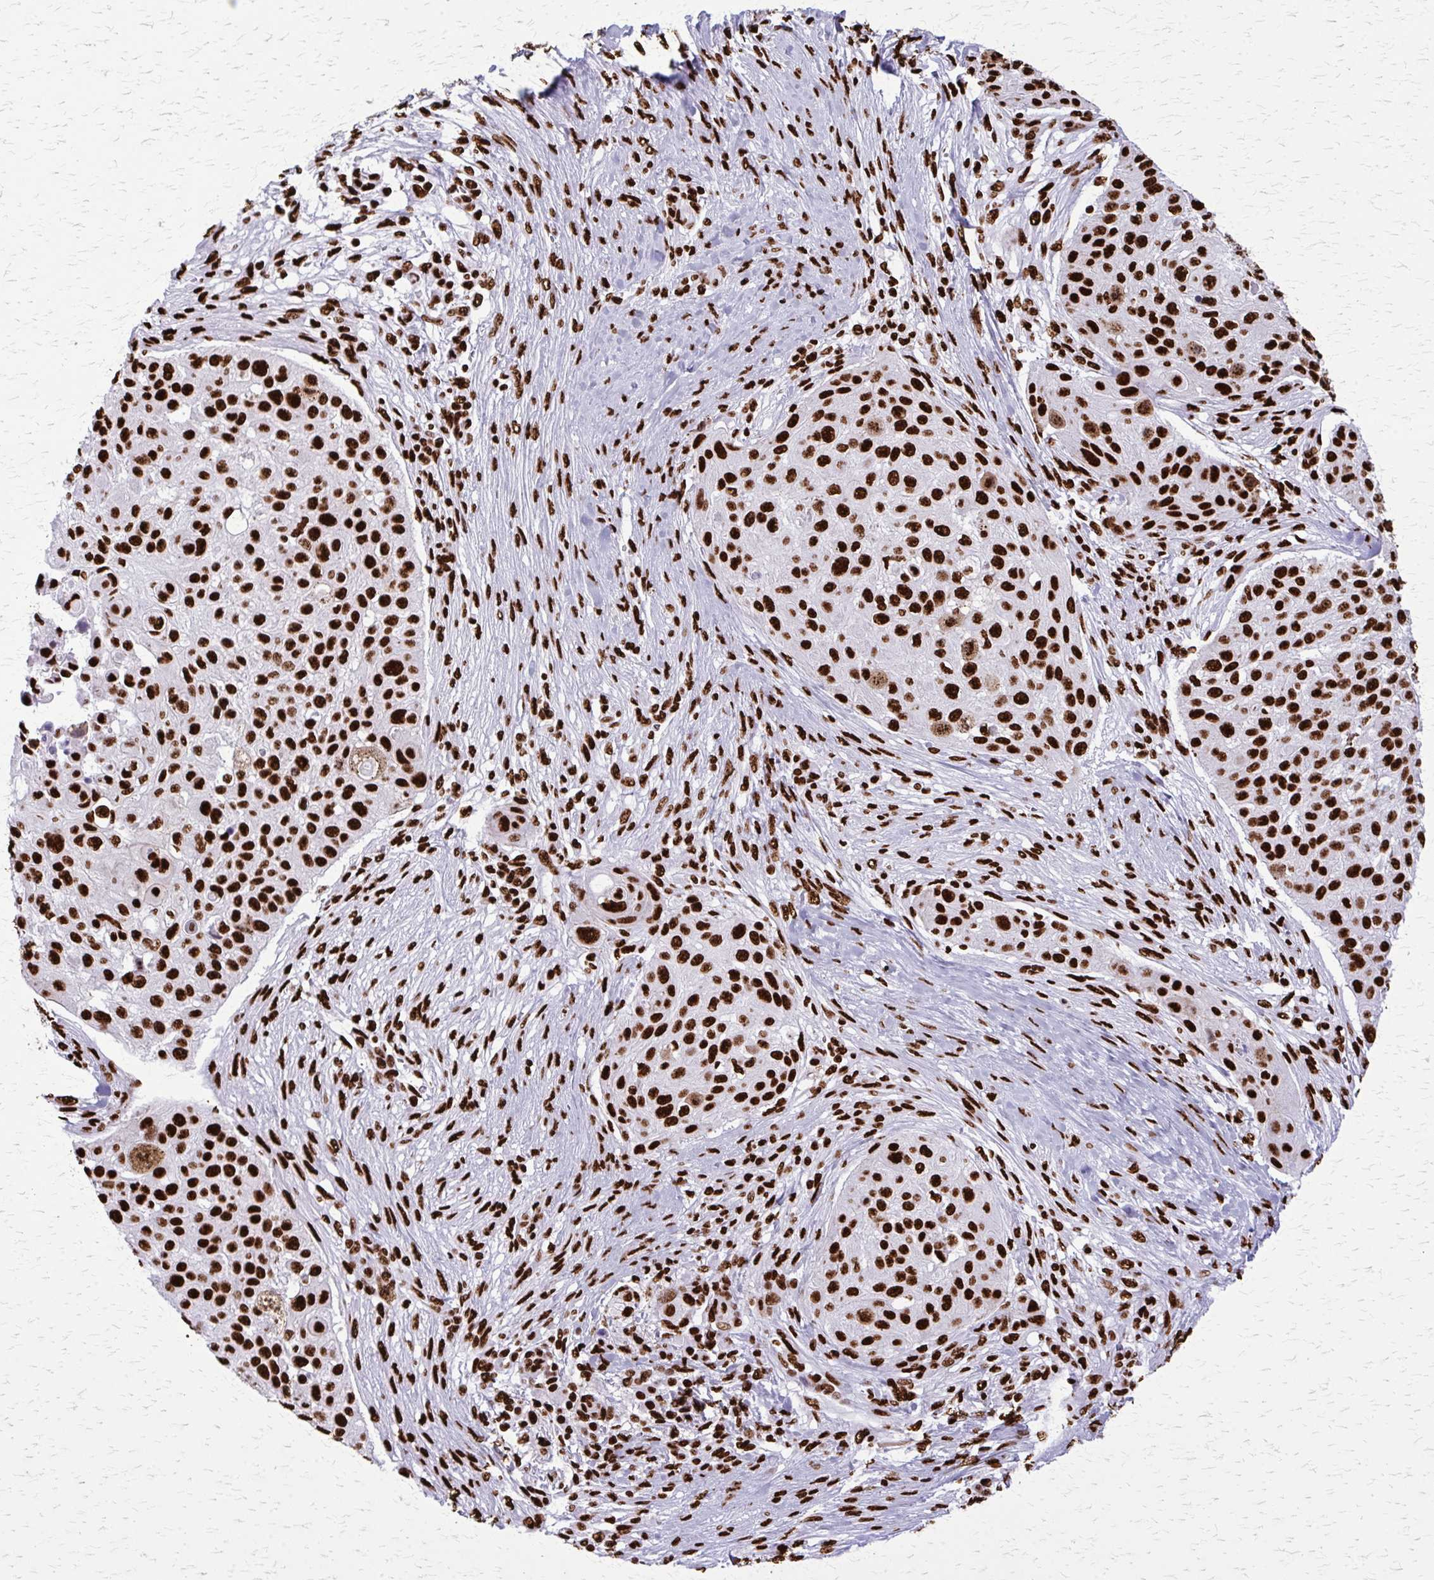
{"staining": {"intensity": "strong", "quantity": ">75%", "location": "nuclear"}, "tissue": "skin cancer", "cell_type": "Tumor cells", "image_type": "cancer", "snomed": [{"axis": "morphology", "description": "Squamous cell carcinoma, NOS"}, {"axis": "topography", "description": "Skin"}], "caption": "Protein staining by immunohistochemistry (IHC) shows strong nuclear positivity in approximately >75% of tumor cells in skin squamous cell carcinoma.", "gene": "SFPQ", "patient": {"sex": "female", "age": 87}}